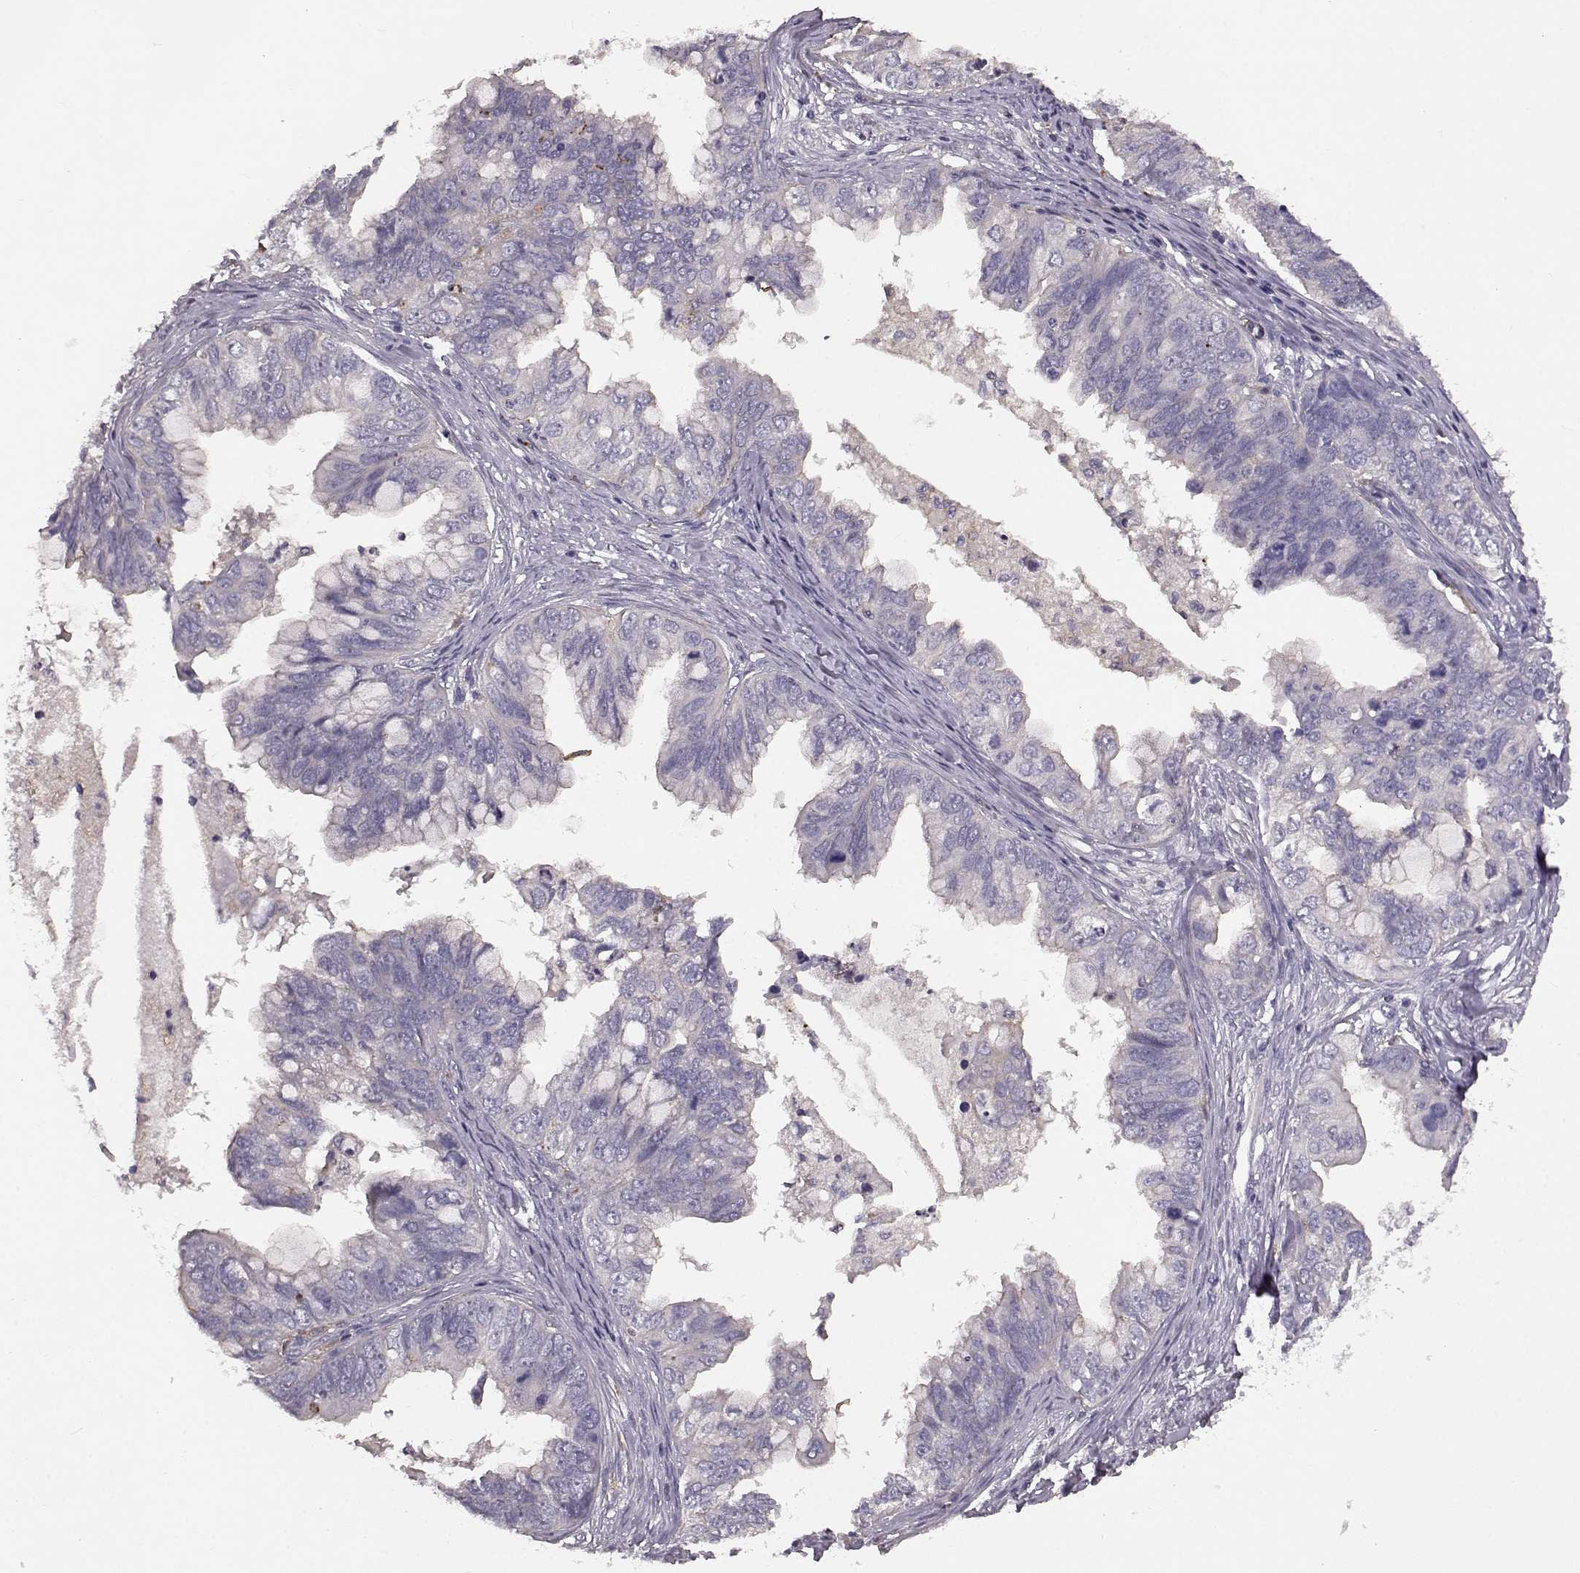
{"staining": {"intensity": "negative", "quantity": "none", "location": "none"}, "tissue": "ovarian cancer", "cell_type": "Tumor cells", "image_type": "cancer", "snomed": [{"axis": "morphology", "description": "Cystadenocarcinoma, mucinous, NOS"}, {"axis": "topography", "description": "Ovary"}], "caption": "IHC image of neoplastic tissue: mucinous cystadenocarcinoma (ovarian) stained with DAB reveals no significant protein expression in tumor cells. Brightfield microscopy of immunohistochemistry stained with DAB (brown) and hematoxylin (blue), captured at high magnification.", "gene": "CCNF", "patient": {"sex": "female", "age": 76}}